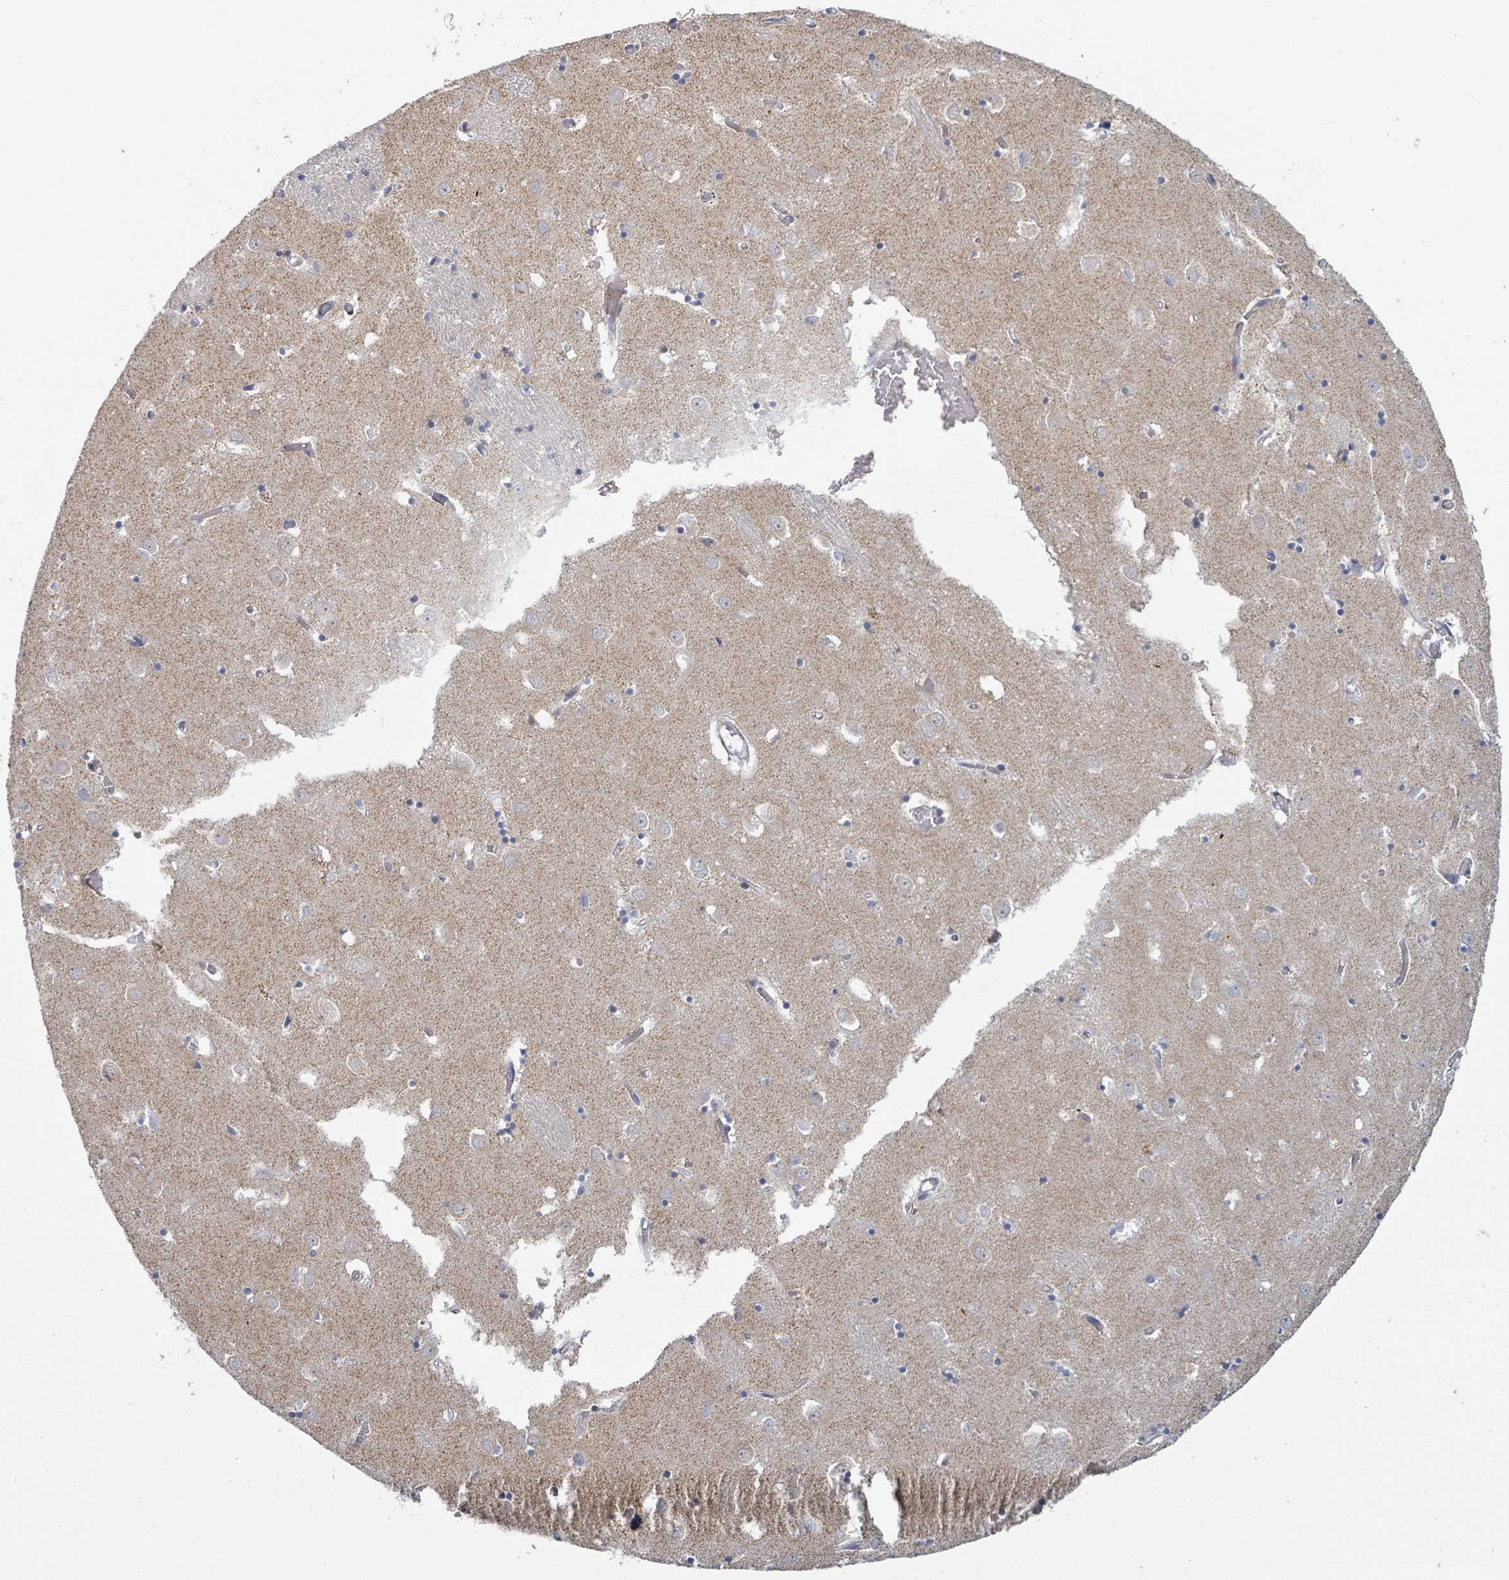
{"staining": {"intensity": "negative", "quantity": "none", "location": "none"}, "tissue": "caudate", "cell_type": "Glial cells", "image_type": "normal", "snomed": [{"axis": "morphology", "description": "Normal tissue, NOS"}, {"axis": "topography", "description": "Lateral ventricle wall"}], "caption": "Photomicrograph shows no protein staining in glial cells of normal caudate. (DAB (3,3'-diaminobenzidine) IHC visualized using brightfield microscopy, high magnification).", "gene": "COL5A3", "patient": {"sex": "male", "age": 70}}